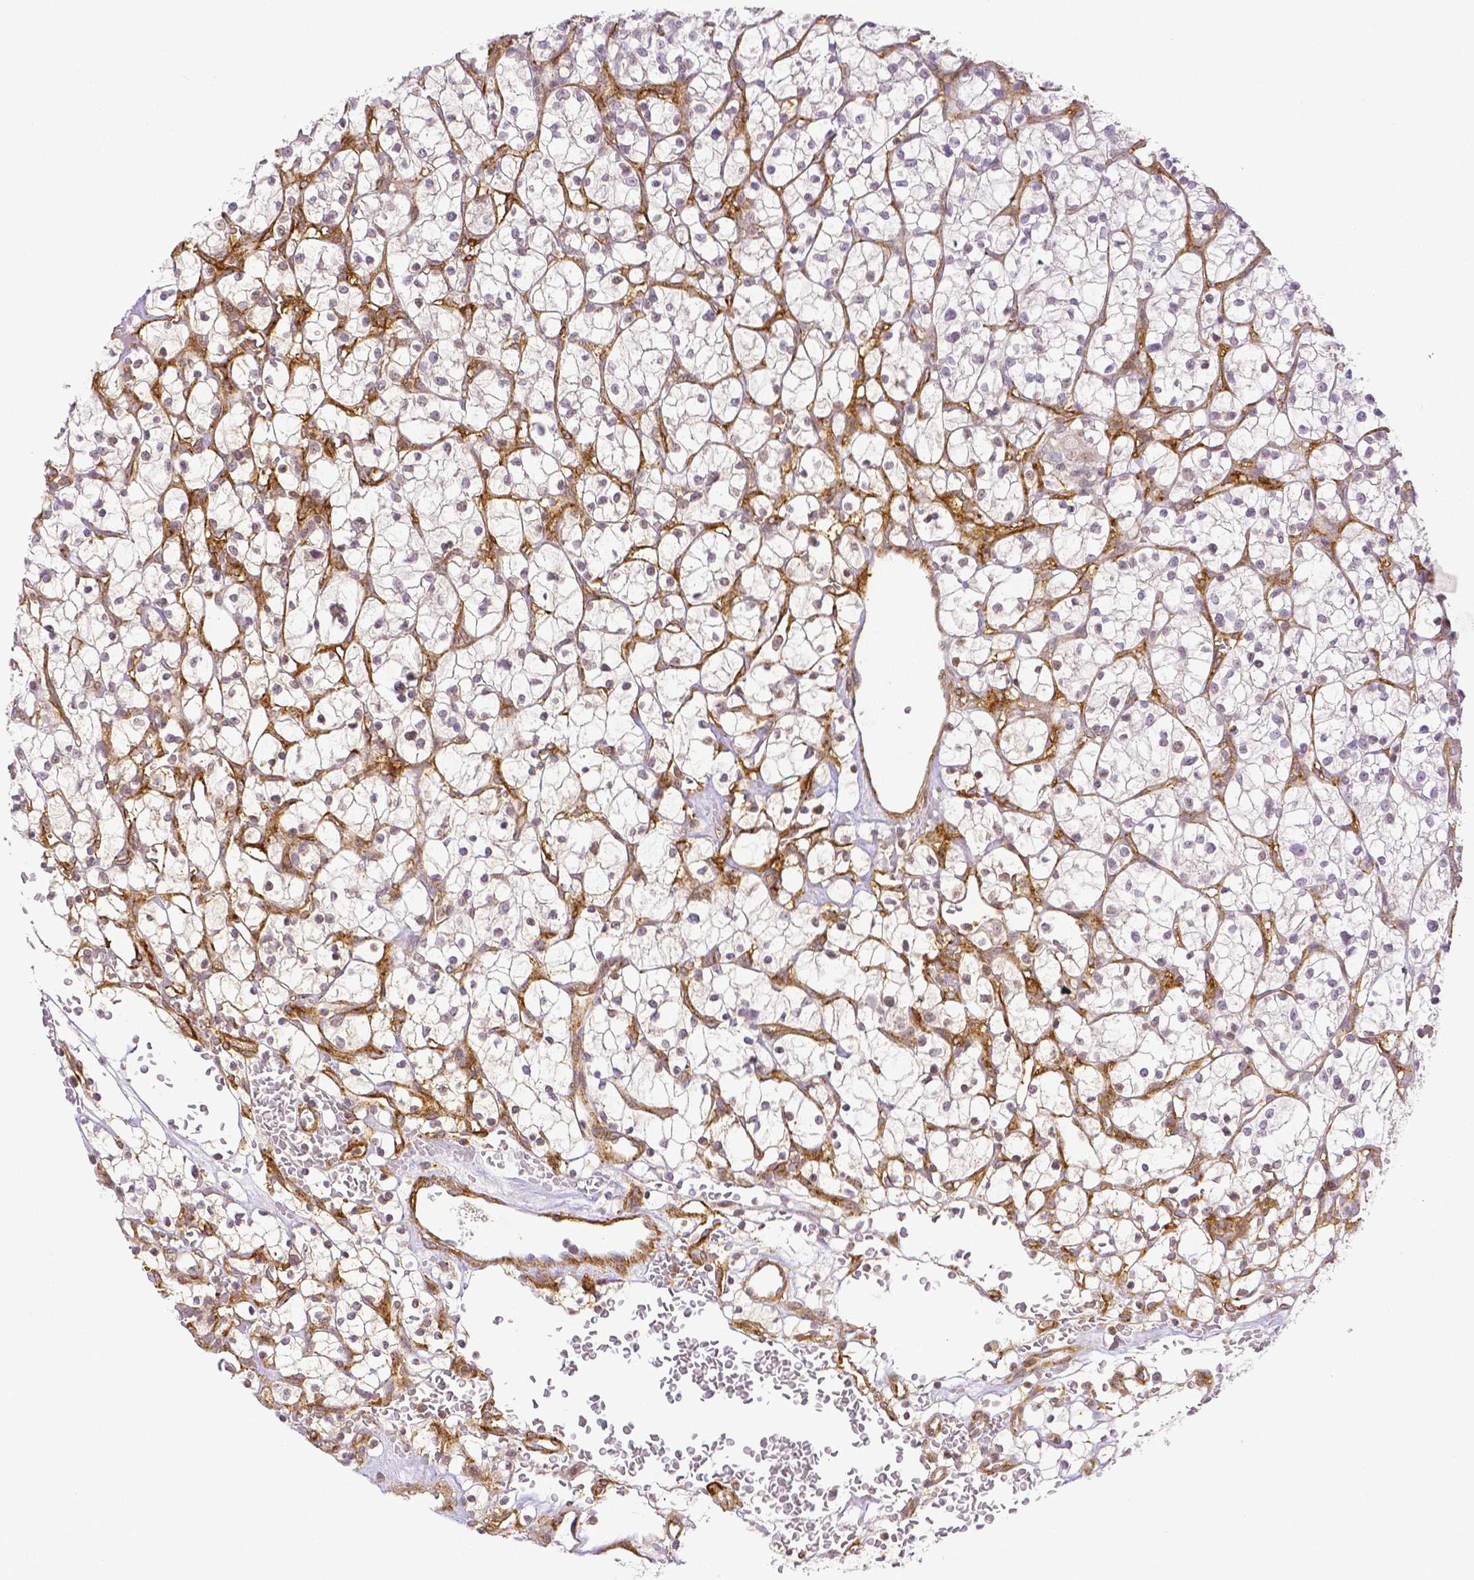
{"staining": {"intensity": "negative", "quantity": "none", "location": "none"}, "tissue": "renal cancer", "cell_type": "Tumor cells", "image_type": "cancer", "snomed": [{"axis": "morphology", "description": "Adenocarcinoma, NOS"}, {"axis": "topography", "description": "Kidney"}], "caption": "Immunohistochemical staining of adenocarcinoma (renal) exhibits no significant positivity in tumor cells.", "gene": "THY1", "patient": {"sex": "female", "age": 64}}